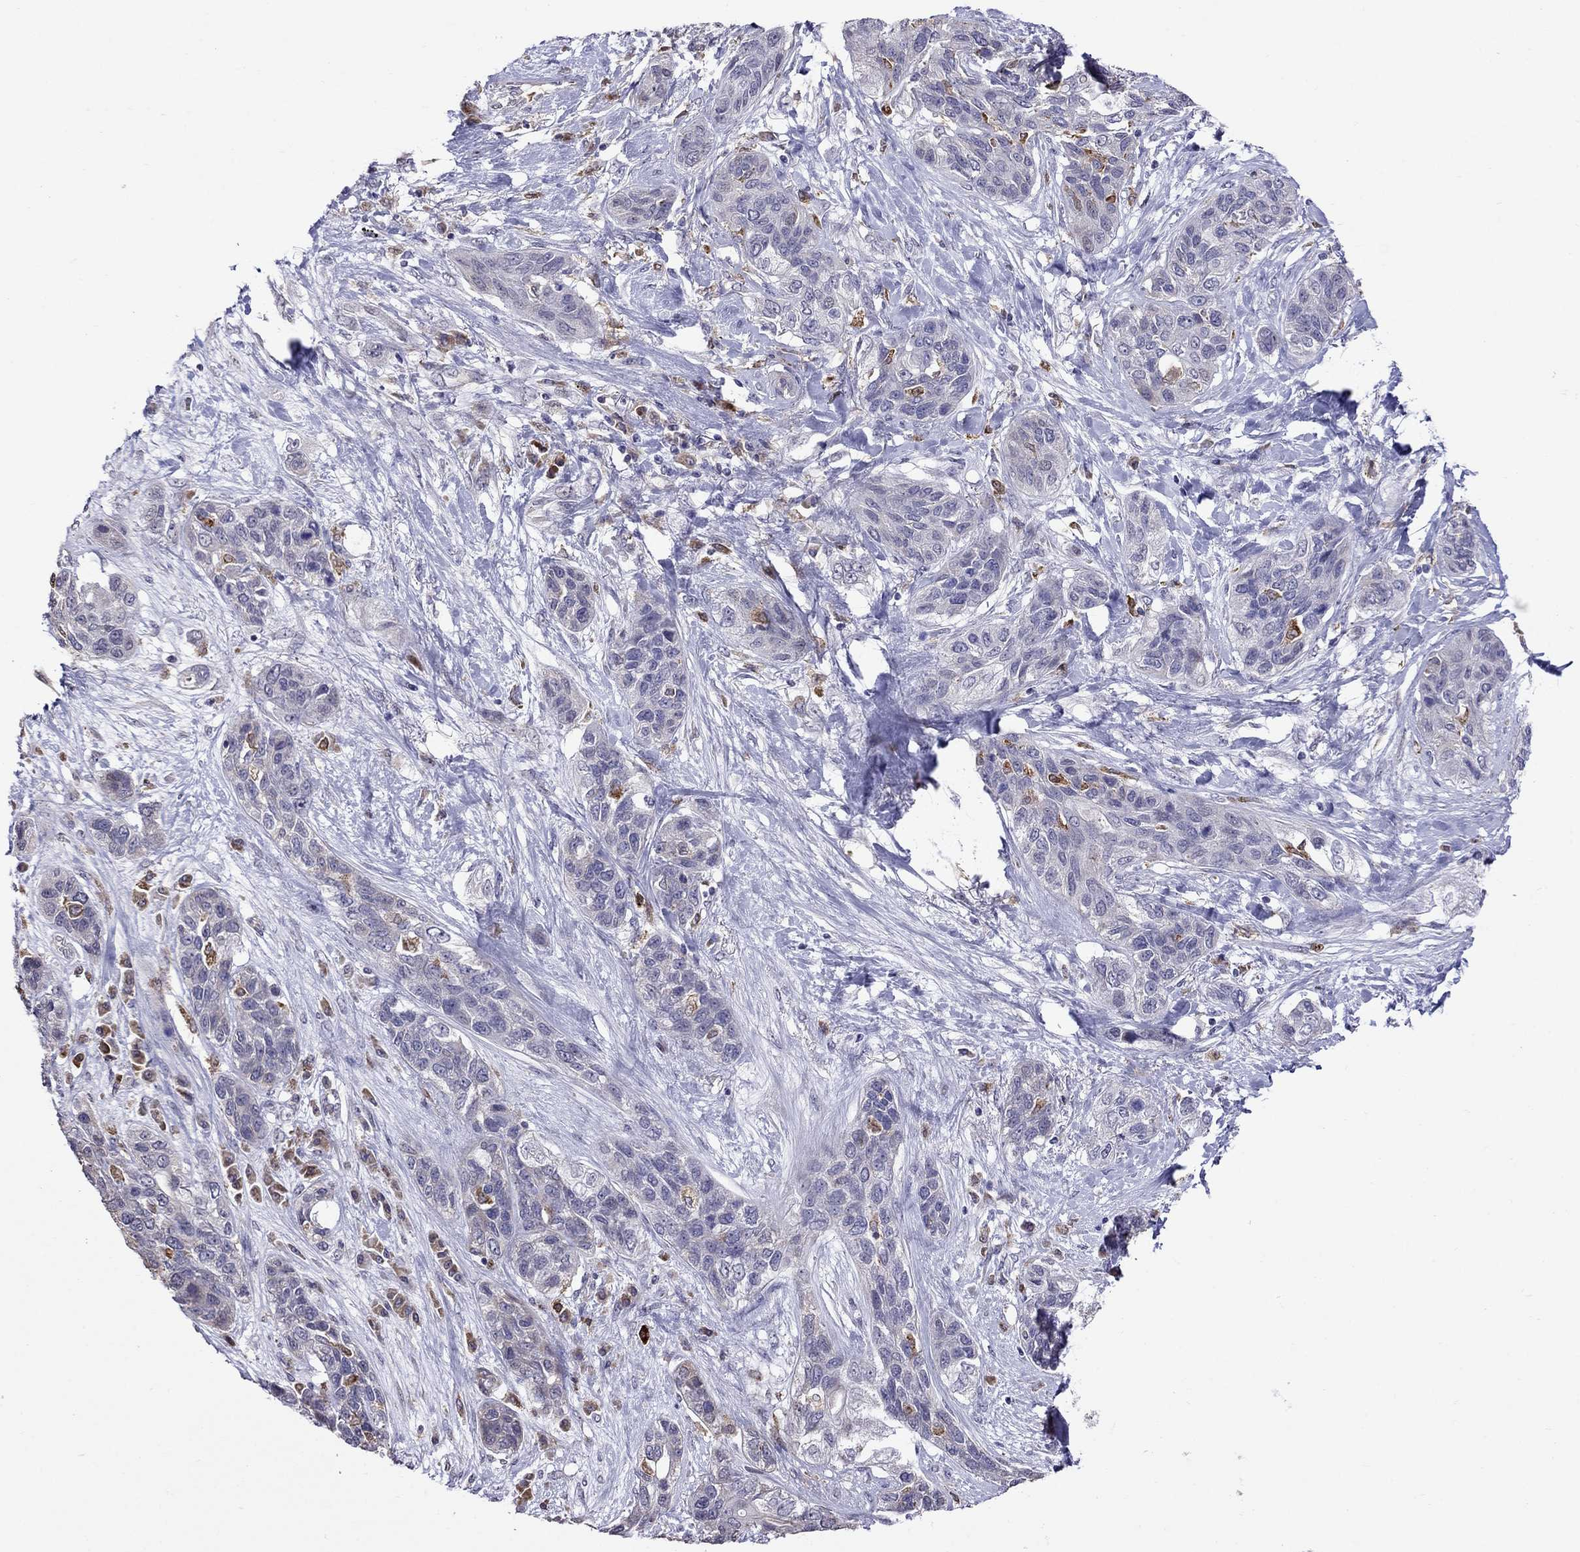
{"staining": {"intensity": "negative", "quantity": "none", "location": "none"}, "tissue": "lung cancer", "cell_type": "Tumor cells", "image_type": "cancer", "snomed": [{"axis": "morphology", "description": "Squamous cell carcinoma, NOS"}, {"axis": "topography", "description": "Lung"}], "caption": "The photomicrograph shows no significant expression in tumor cells of lung squamous cell carcinoma.", "gene": "ADAM28", "patient": {"sex": "female", "age": 70}}